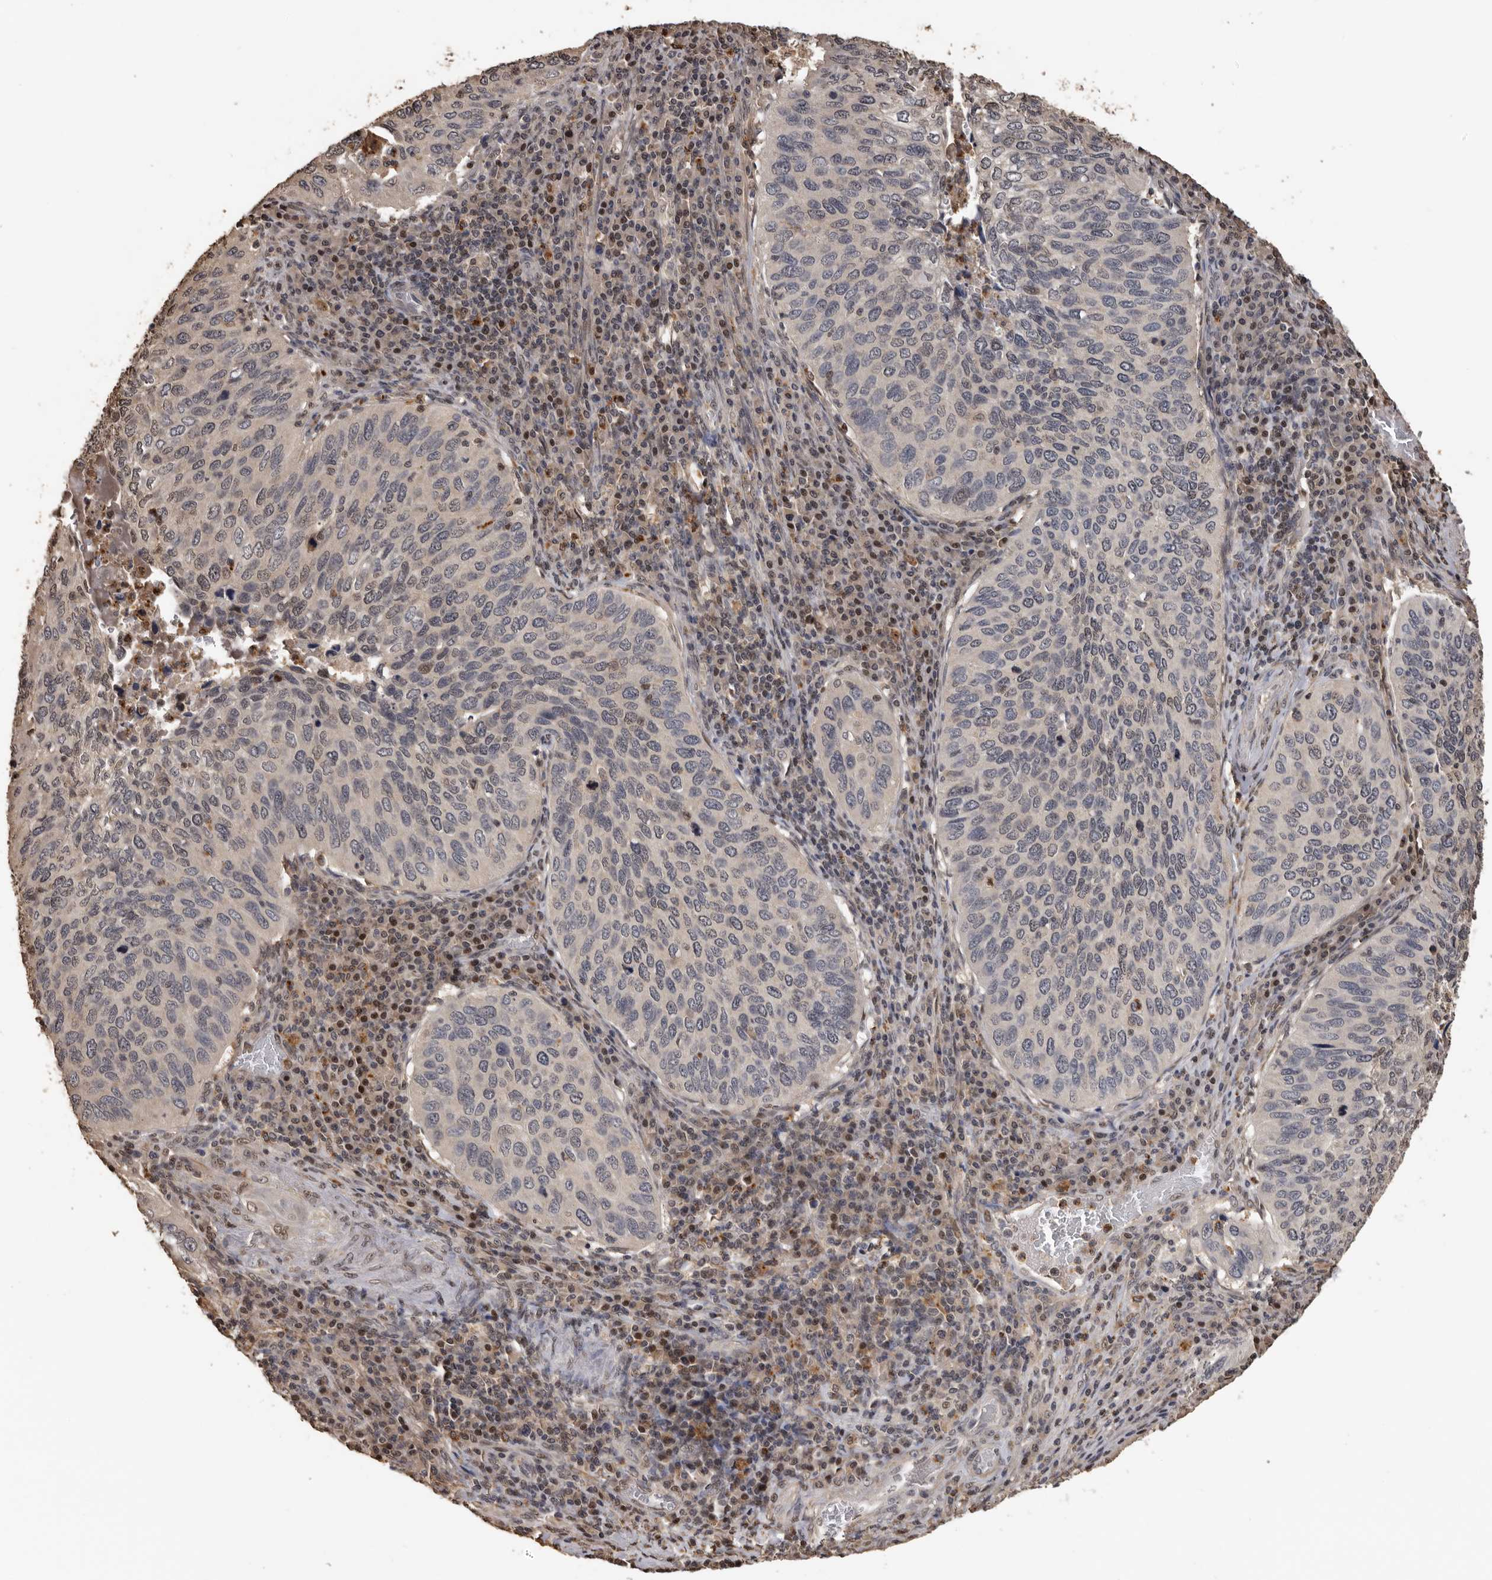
{"staining": {"intensity": "weak", "quantity": "<25%", "location": "nuclear"}, "tissue": "cervical cancer", "cell_type": "Tumor cells", "image_type": "cancer", "snomed": [{"axis": "morphology", "description": "Squamous cell carcinoma, NOS"}, {"axis": "topography", "description": "Cervix"}], "caption": "DAB (3,3'-diaminobenzidine) immunohistochemical staining of human cervical cancer demonstrates no significant staining in tumor cells.", "gene": "KIF2B", "patient": {"sex": "female", "age": 38}}